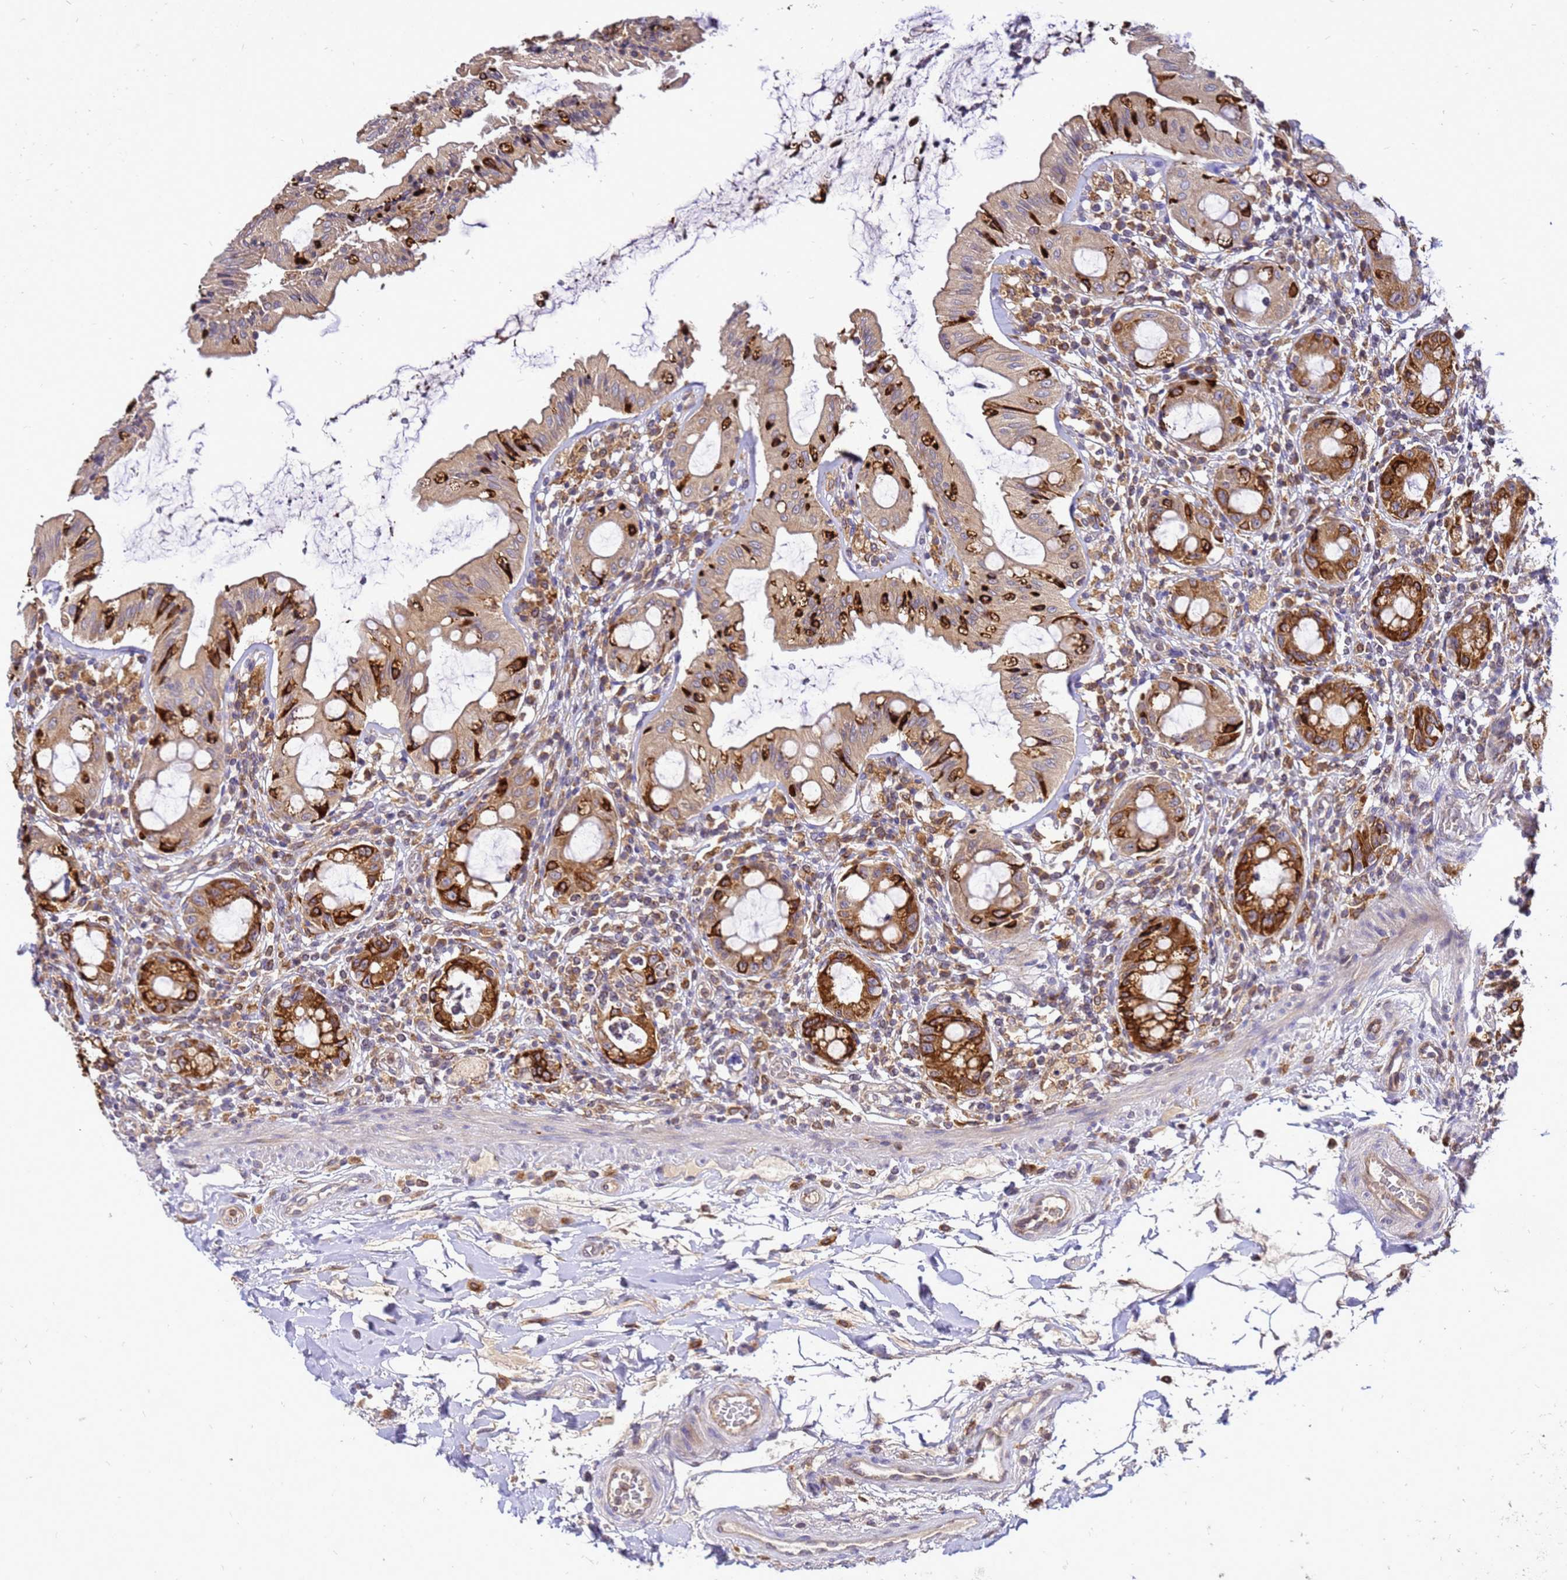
{"staining": {"intensity": "strong", "quantity": "25%-75%", "location": "cytoplasmic/membranous"}, "tissue": "rectum", "cell_type": "Glandular cells", "image_type": "normal", "snomed": [{"axis": "morphology", "description": "Normal tissue, NOS"}, {"axis": "topography", "description": "Rectum"}], "caption": "Immunohistochemical staining of normal rectum shows 25%-75% levels of strong cytoplasmic/membranous protein positivity in about 25%-75% of glandular cells. (DAB IHC with brightfield microscopy, high magnification).", "gene": "ADPGK", "patient": {"sex": "female", "age": 57}}